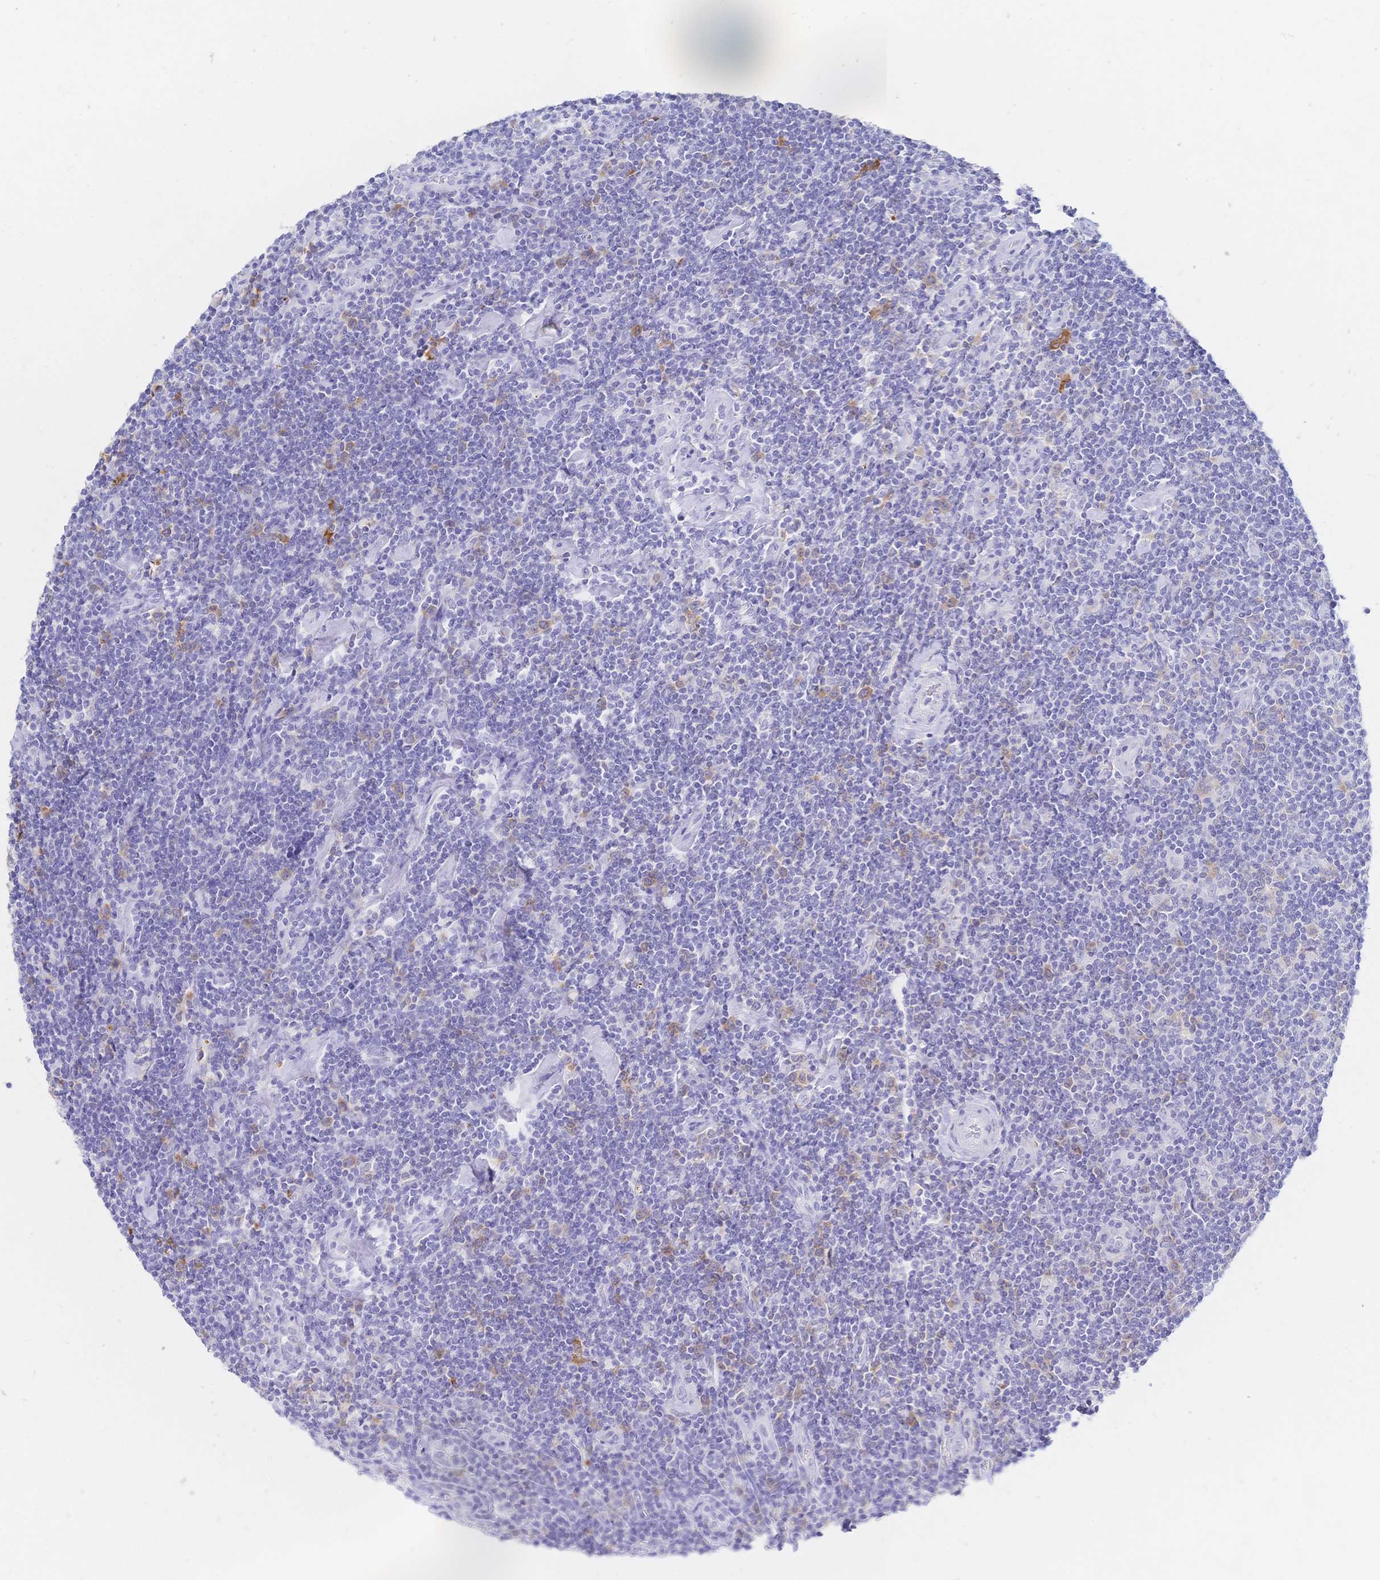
{"staining": {"intensity": "negative", "quantity": "none", "location": "none"}, "tissue": "lymphoma", "cell_type": "Tumor cells", "image_type": "cancer", "snomed": [{"axis": "morphology", "description": "Hodgkin's disease, NOS"}, {"axis": "topography", "description": "Lymph node"}], "caption": "Hodgkin's disease stained for a protein using immunohistochemistry displays no positivity tumor cells.", "gene": "RRM1", "patient": {"sex": "male", "age": 40}}